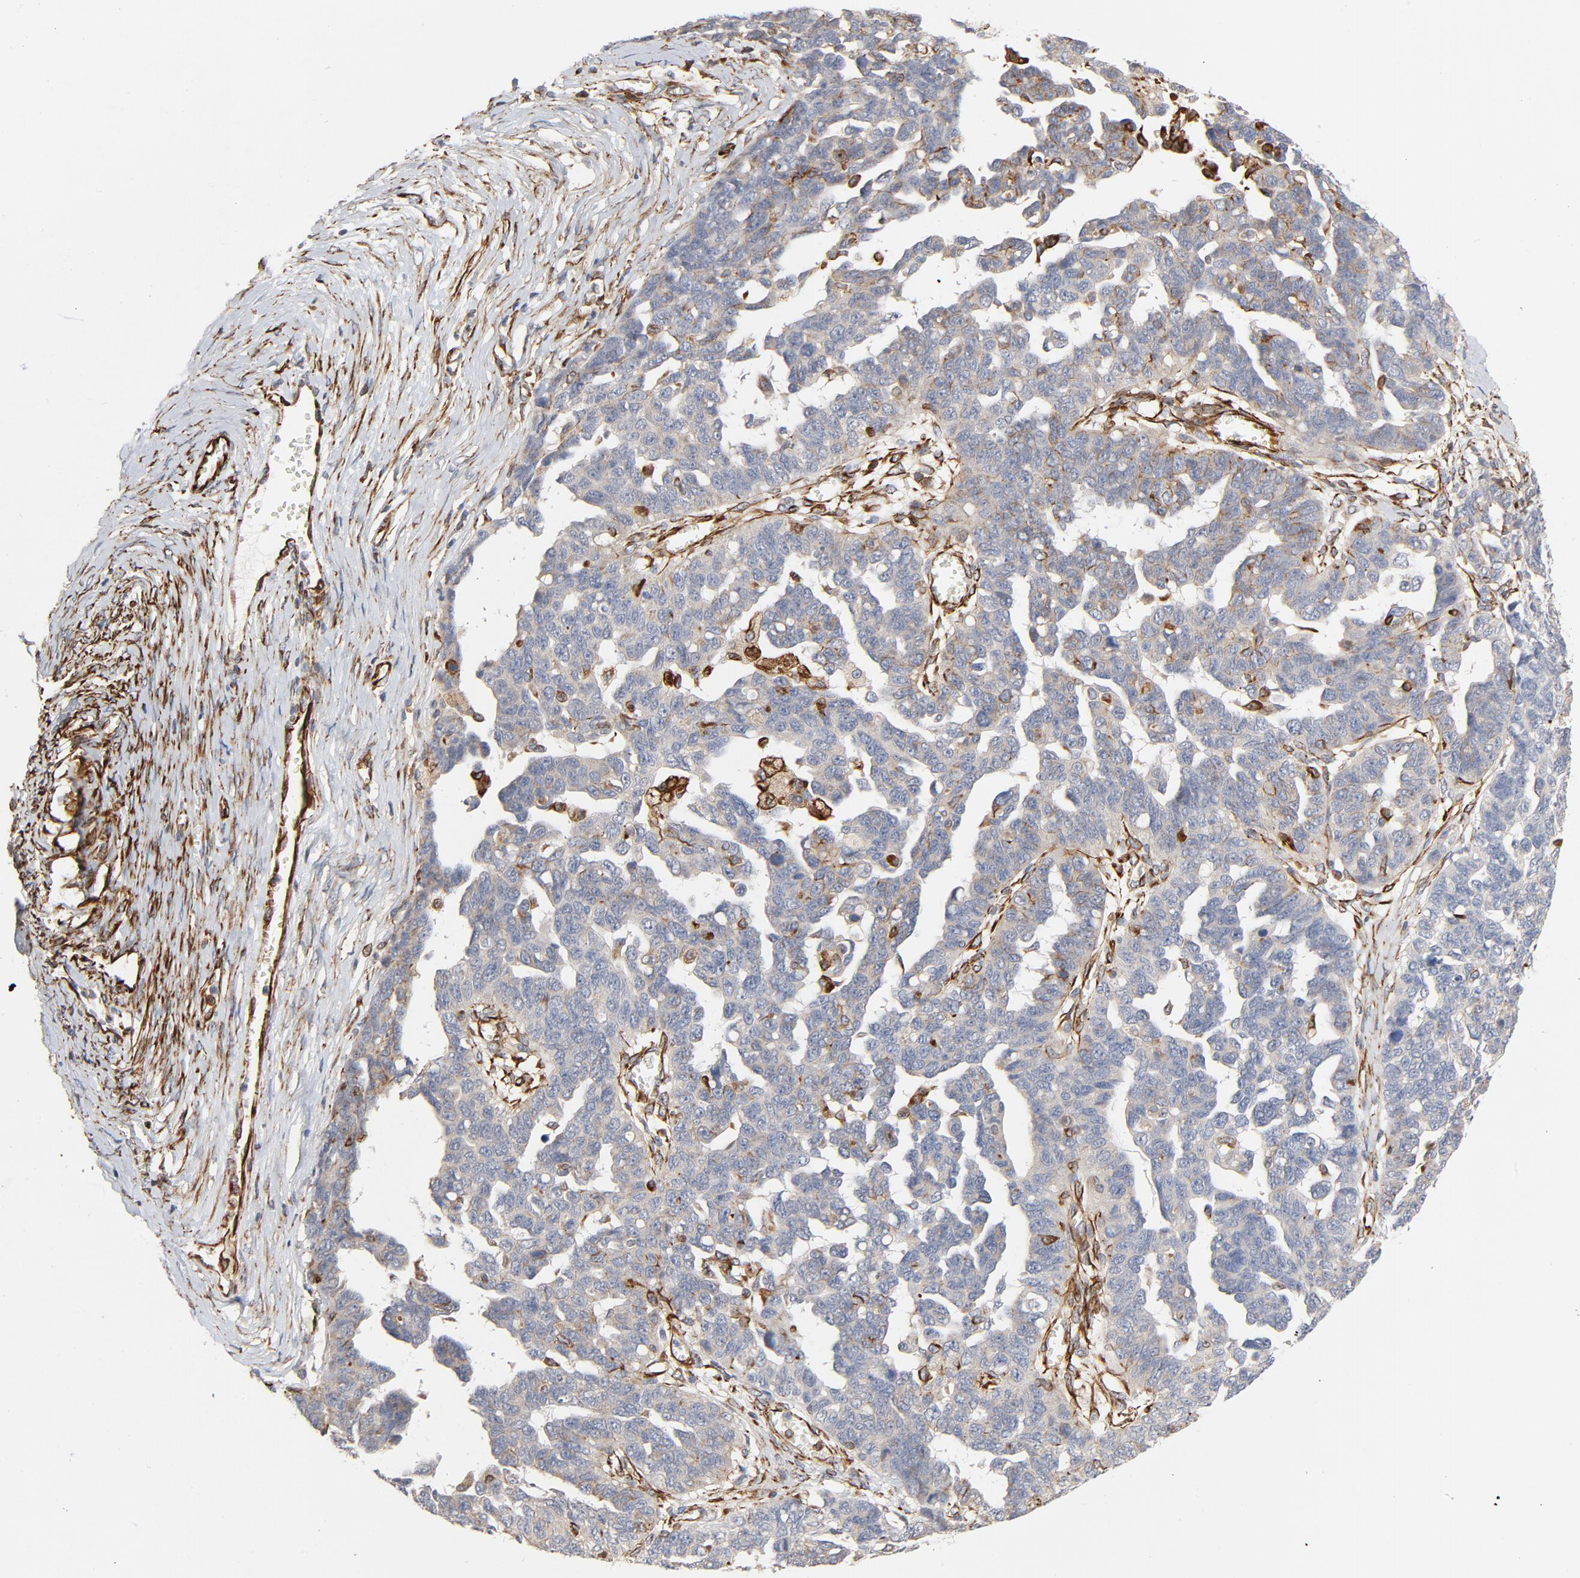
{"staining": {"intensity": "weak", "quantity": "25%-75%", "location": "cytoplasmic/membranous"}, "tissue": "ovarian cancer", "cell_type": "Tumor cells", "image_type": "cancer", "snomed": [{"axis": "morphology", "description": "Cystadenocarcinoma, serous, NOS"}, {"axis": "topography", "description": "Ovary"}], "caption": "IHC histopathology image of neoplastic tissue: ovarian cancer stained using immunohistochemistry (IHC) demonstrates low levels of weak protein expression localized specifically in the cytoplasmic/membranous of tumor cells, appearing as a cytoplasmic/membranous brown color.", "gene": "FAM118A", "patient": {"sex": "female", "age": 69}}